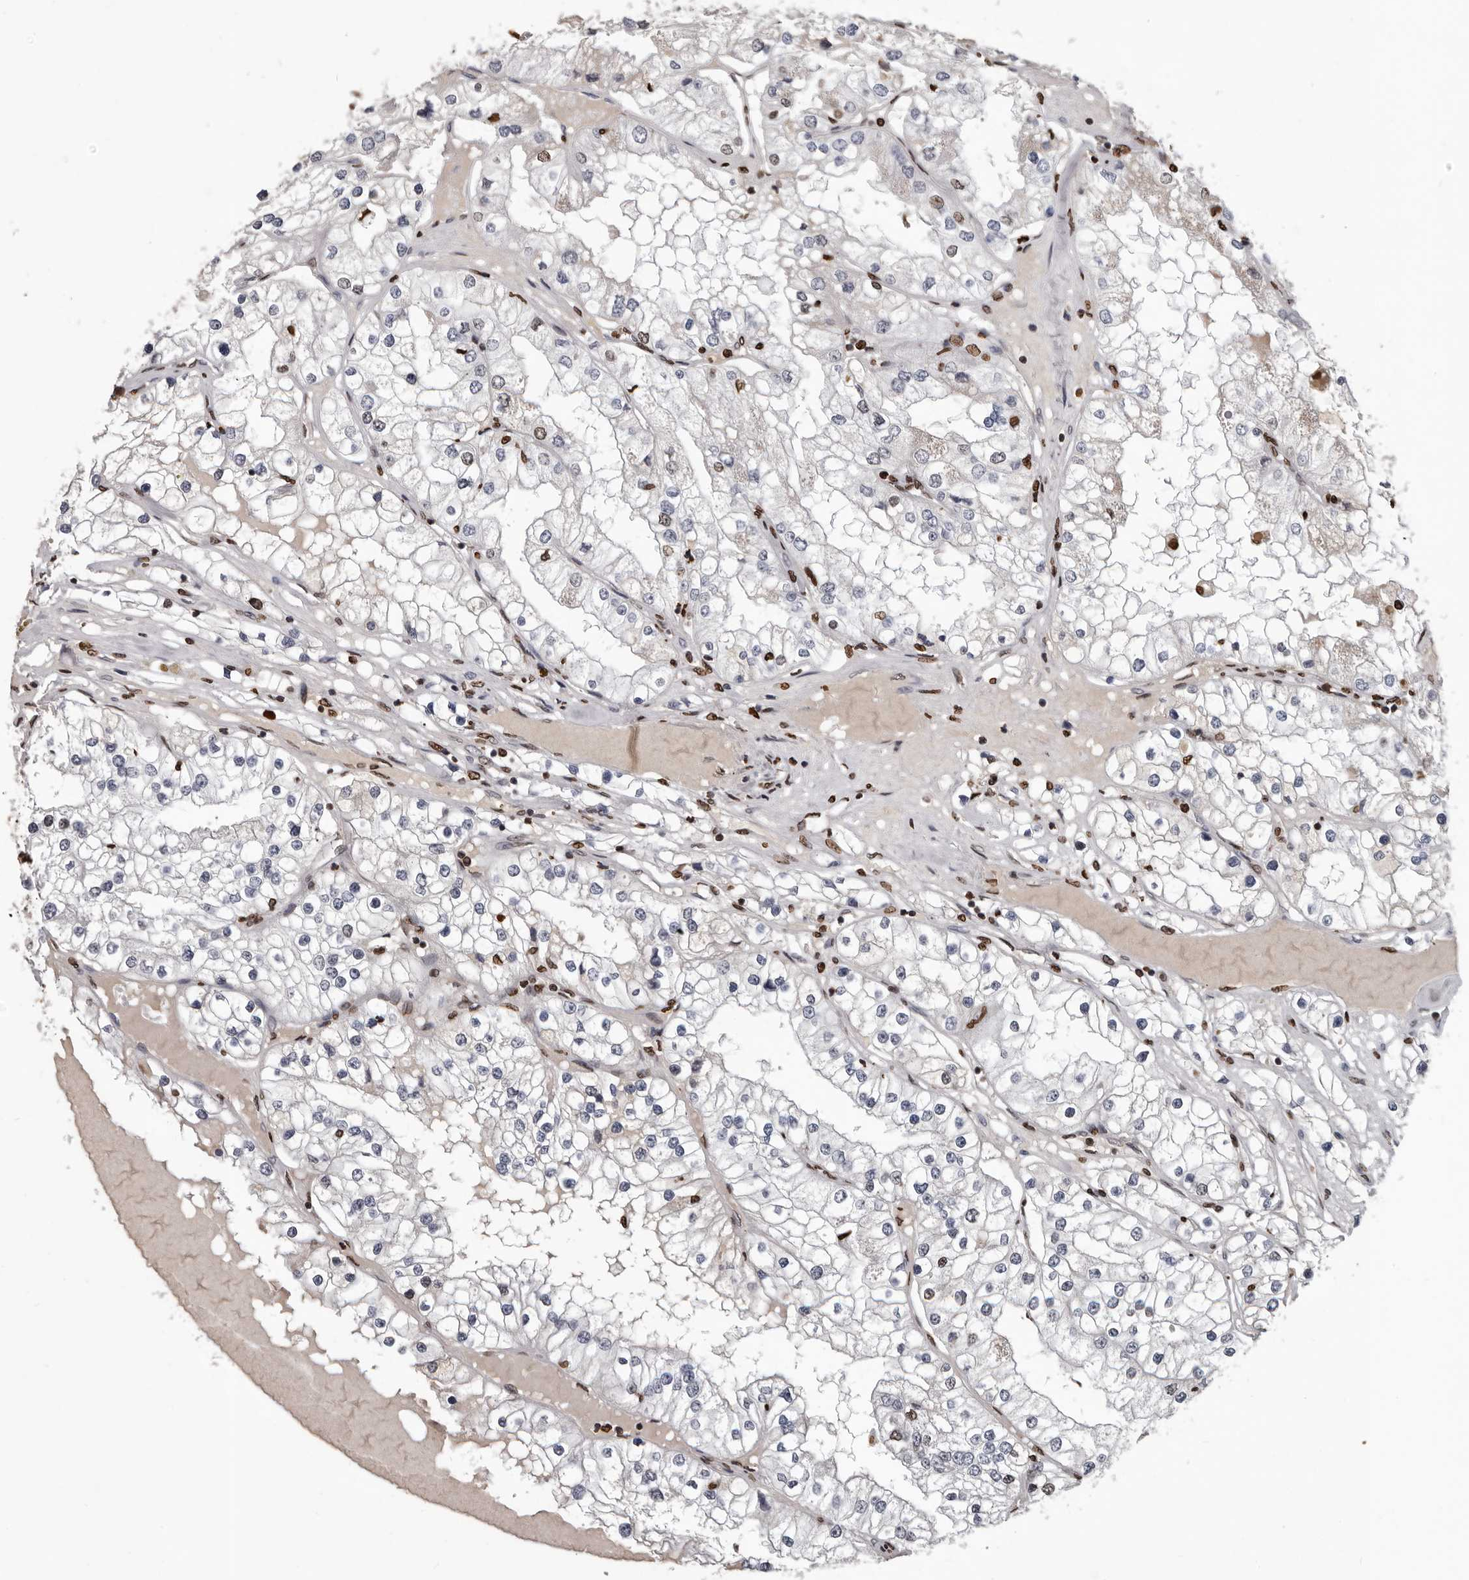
{"staining": {"intensity": "negative", "quantity": "none", "location": "none"}, "tissue": "renal cancer", "cell_type": "Tumor cells", "image_type": "cancer", "snomed": [{"axis": "morphology", "description": "Adenocarcinoma, NOS"}, {"axis": "topography", "description": "Kidney"}], "caption": "A micrograph of human renal cancer (adenocarcinoma) is negative for staining in tumor cells.", "gene": "AHR", "patient": {"sex": "male", "age": 68}}